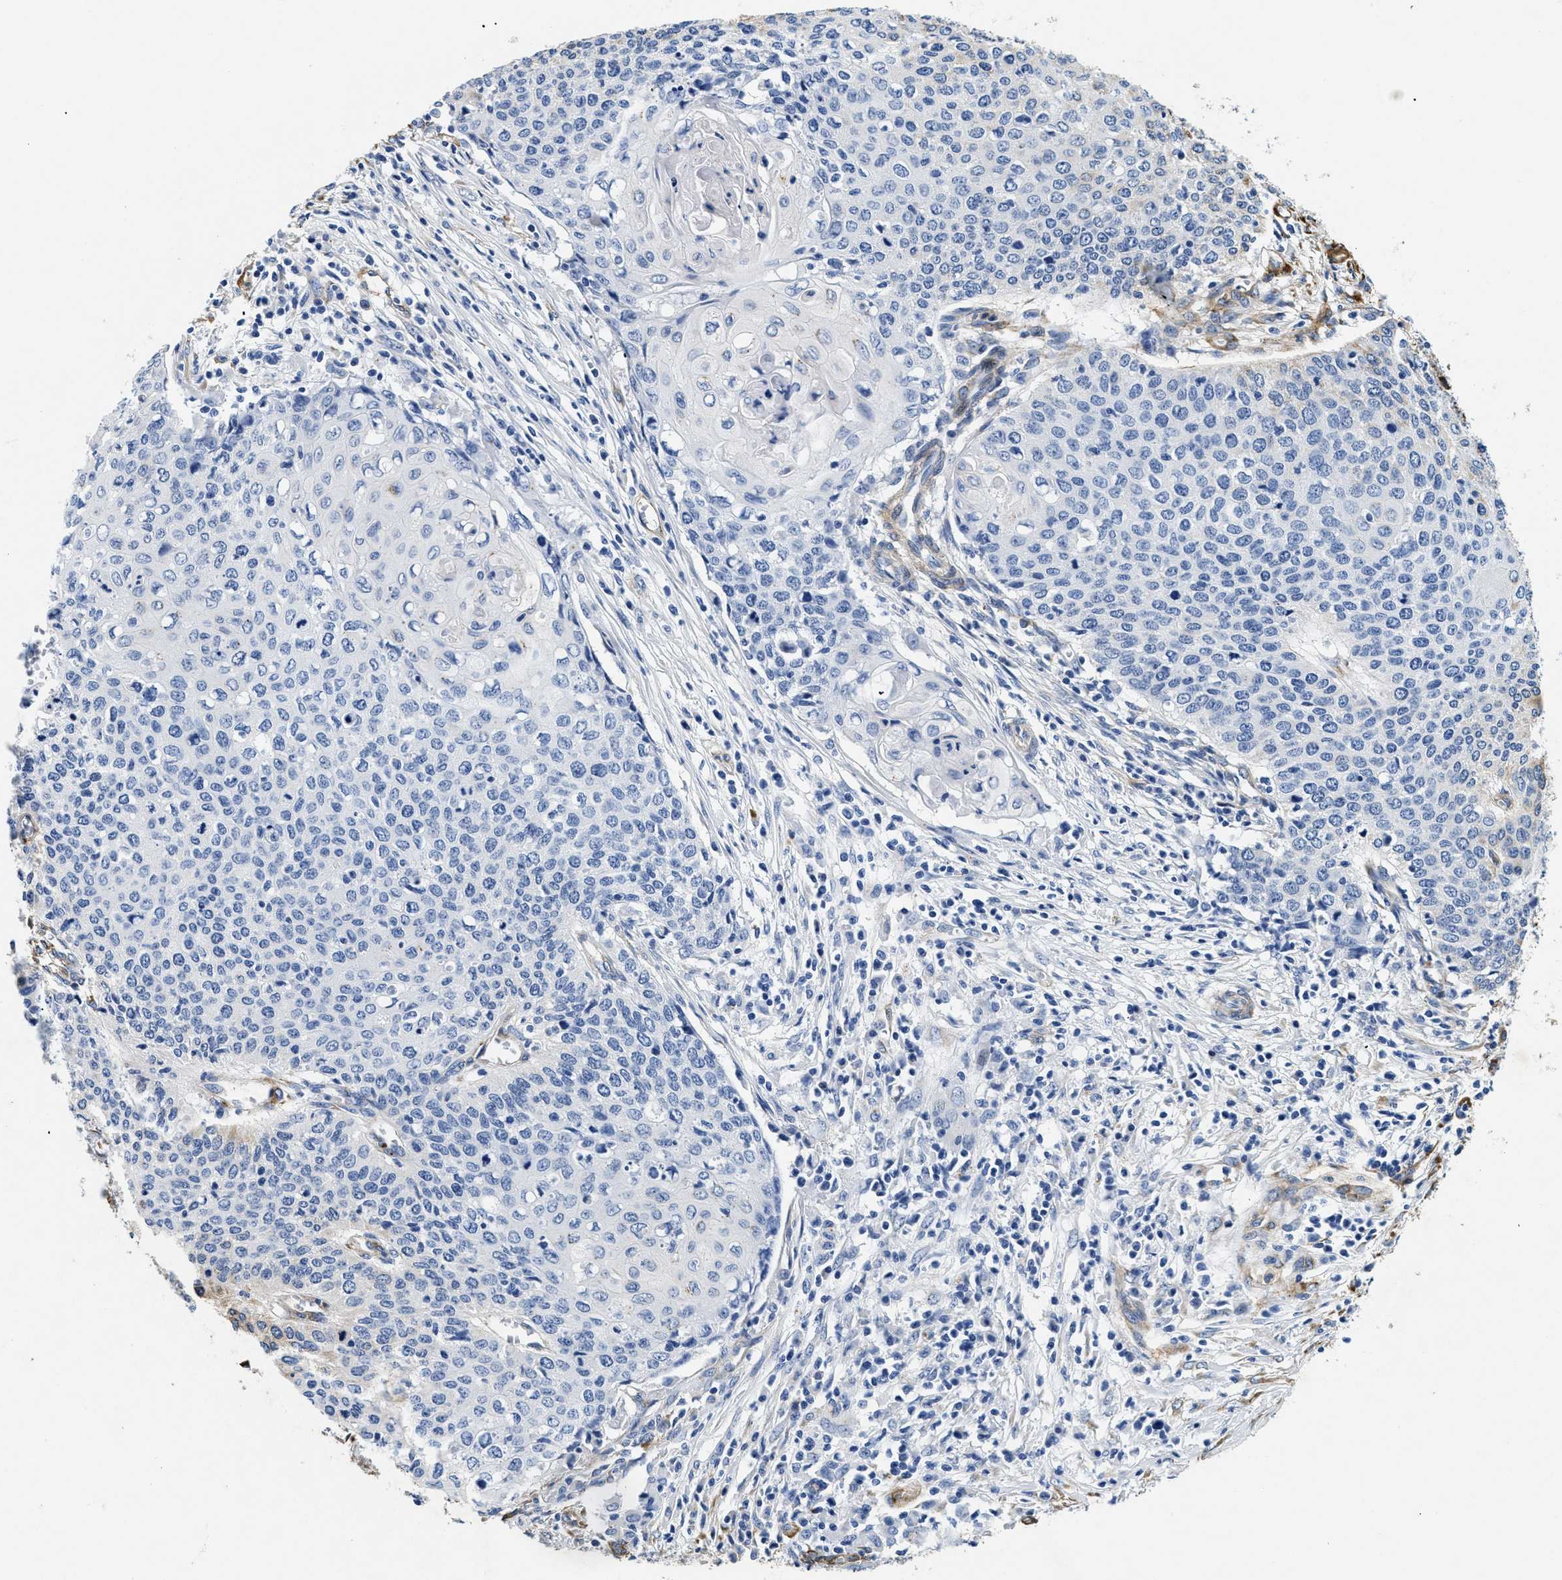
{"staining": {"intensity": "negative", "quantity": "none", "location": "none"}, "tissue": "cervical cancer", "cell_type": "Tumor cells", "image_type": "cancer", "snomed": [{"axis": "morphology", "description": "Squamous cell carcinoma, NOS"}, {"axis": "topography", "description": "Cervix"}], "caption": "High power microscopy photomicrograph of an immunohistochemistry micrograph of cervical cancer (squamous cell carcinoma), revealing no significant expression in tumor cells. (DAB immunohistochemistry (IHC) visualized using brightfield microscopy, high magnification).", "gene": "LAMA3", "patient": {"sex": "female", "age": 39}}